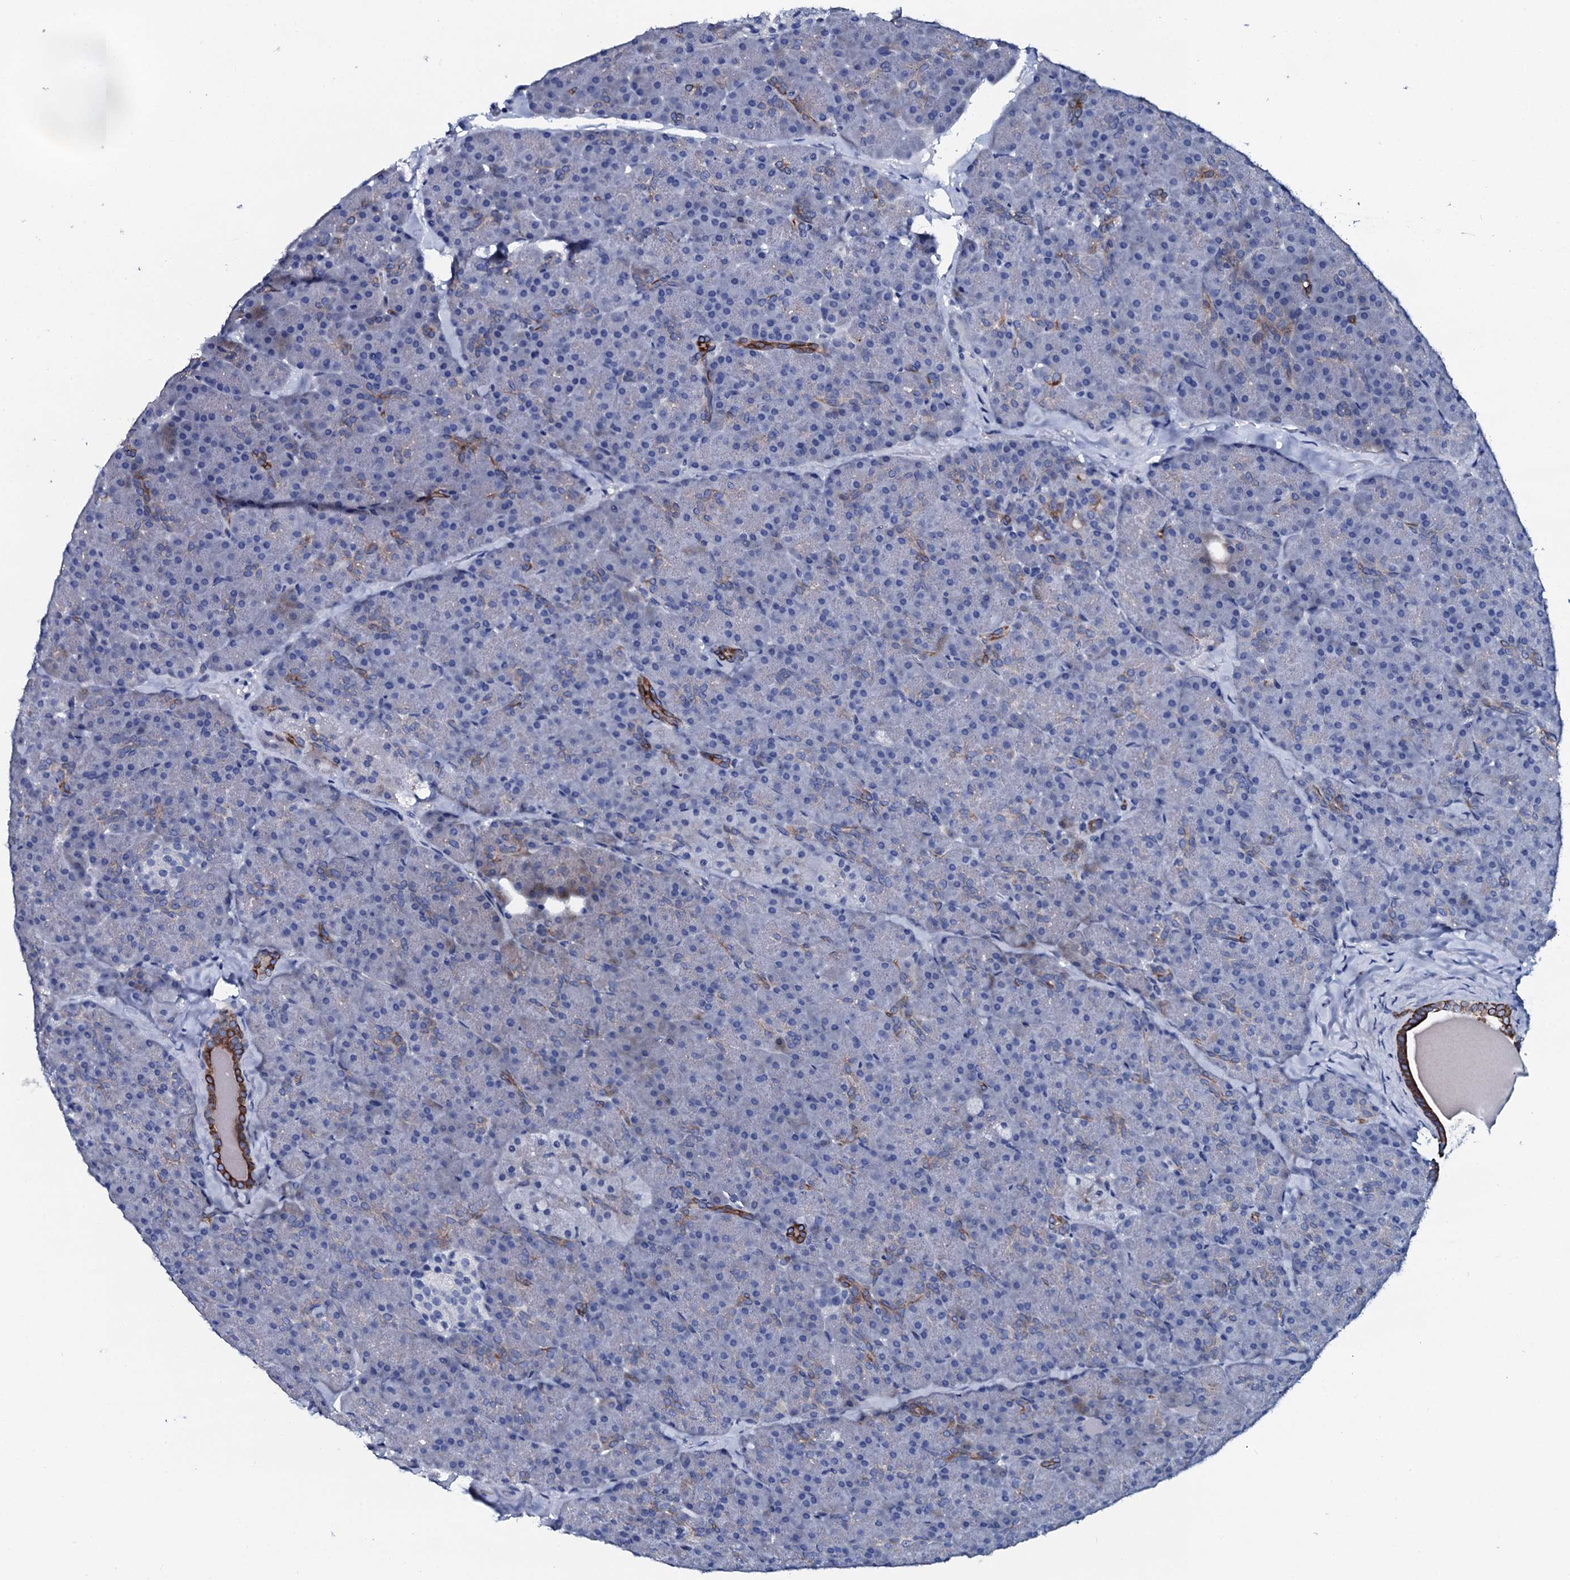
{"staining": {"intensity": "strong", "quantity": "<25%", "location": "cytoplasmic/membranous"}, "tissue": "pancreas", "cell_type": "Exocrine glandular cells", "image_type": "normal", "snomed": [{"axis": "morphology", "description": "Normal tissue, NOS"}, {"axis": "topography", "description": "Pancreas"}], "caption": "DAB immunohistochemical staining of benign human pancreas shows strong cytoplasmic/membranous protein positivity in approximately <25% of exocrine glandular cells.", "gene": "GYS2", "patient": {"sex": "male", "age": 36}}